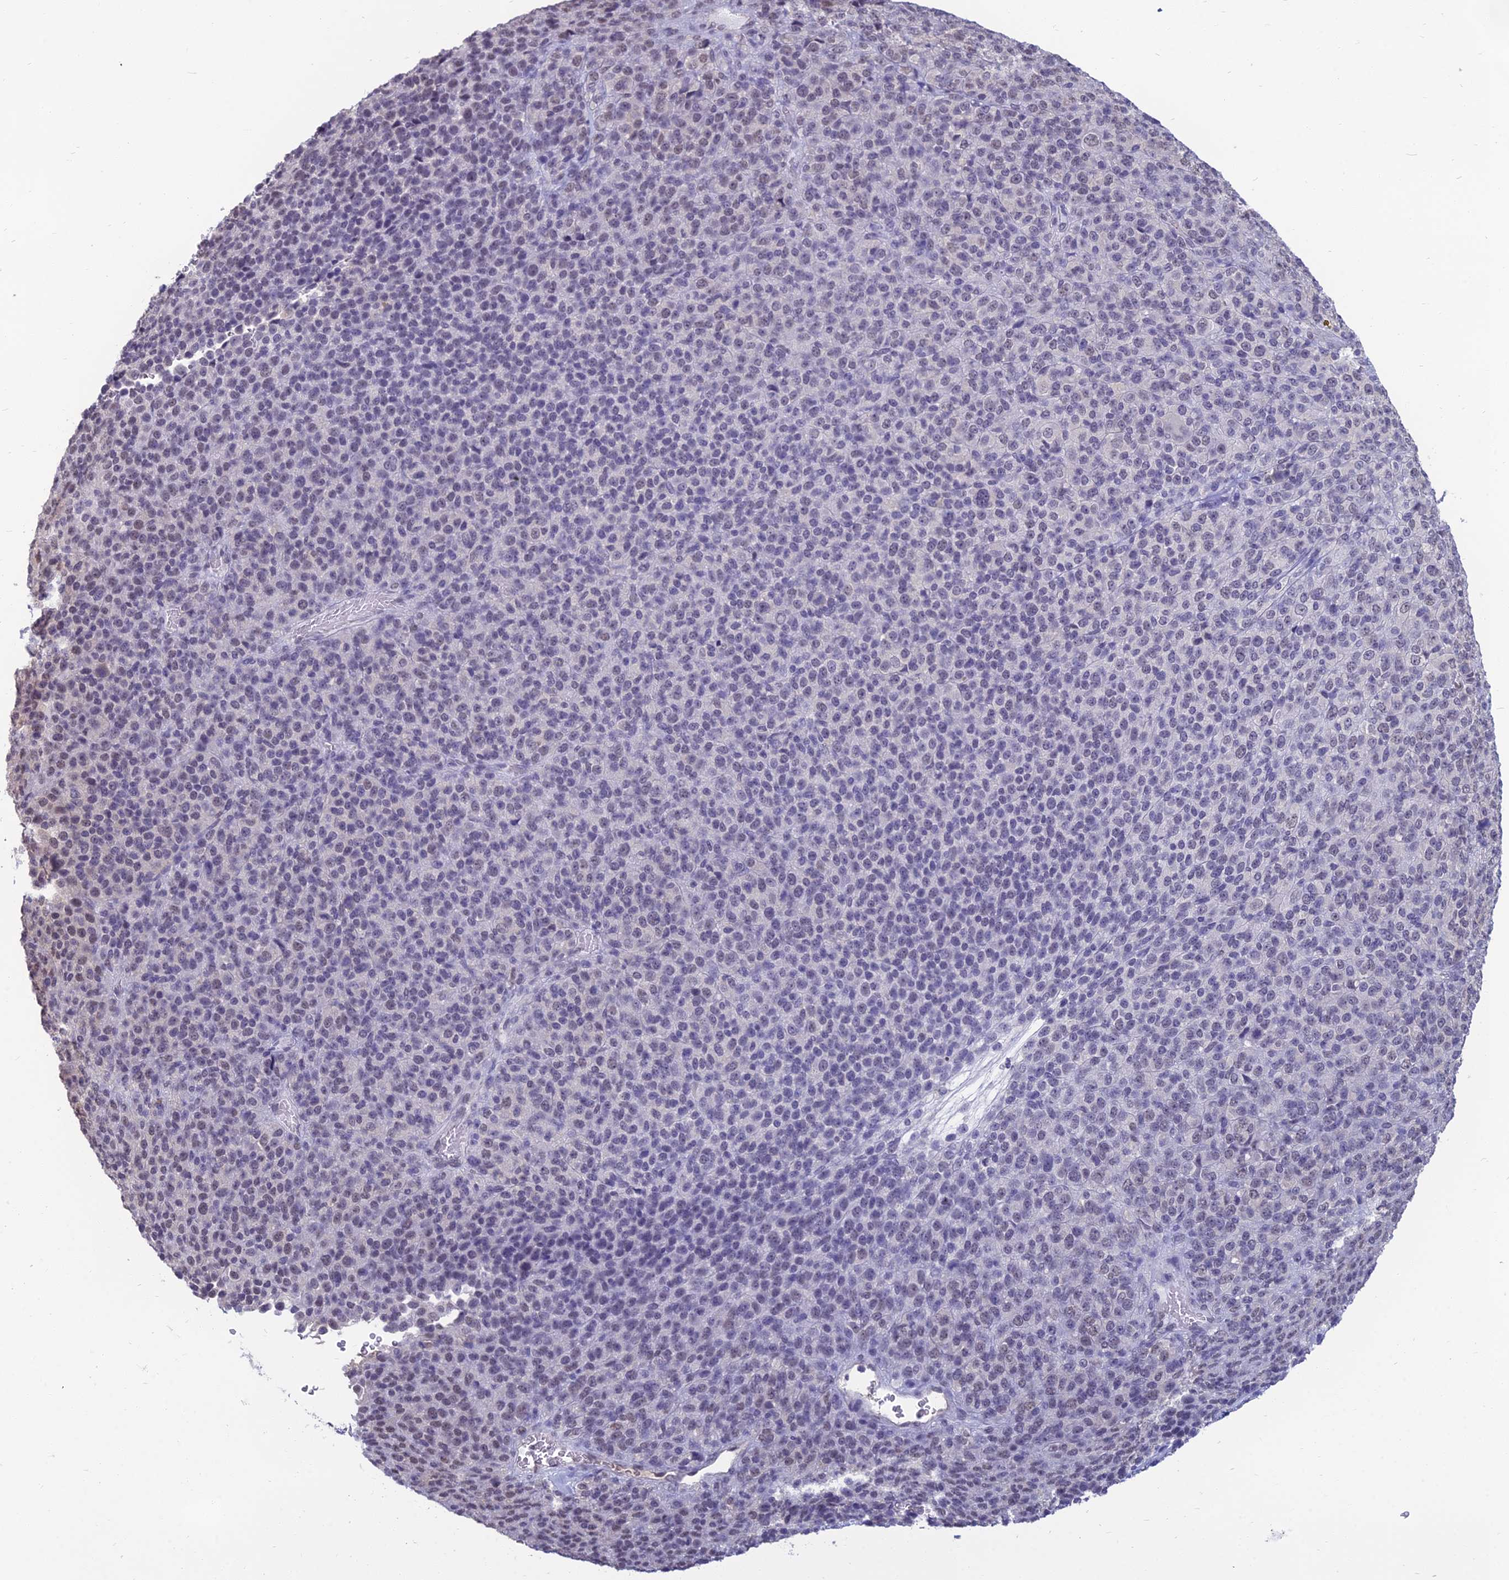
{"staining": {"intensity": "negative", "quantity": "none", "location": "none"}, "tissue": "melanoma", "cell_type": "Tumor cells", "image_type": "cancer", "snomed": [{"axis": "morphology", "description": "Malignant melanoma, Metastatic site"}, {"axis": "topography", "description": "Brain"}], "caption": "IHC image of neoplastic tissue: human malignant melanoma (metastatic site) stained with DAB (3,3'-diaminobenzidine) reveals no significant protein staining in tumor cells.", "gene": "SRSF7", "patient": {"sex": "female", "age": 56}}